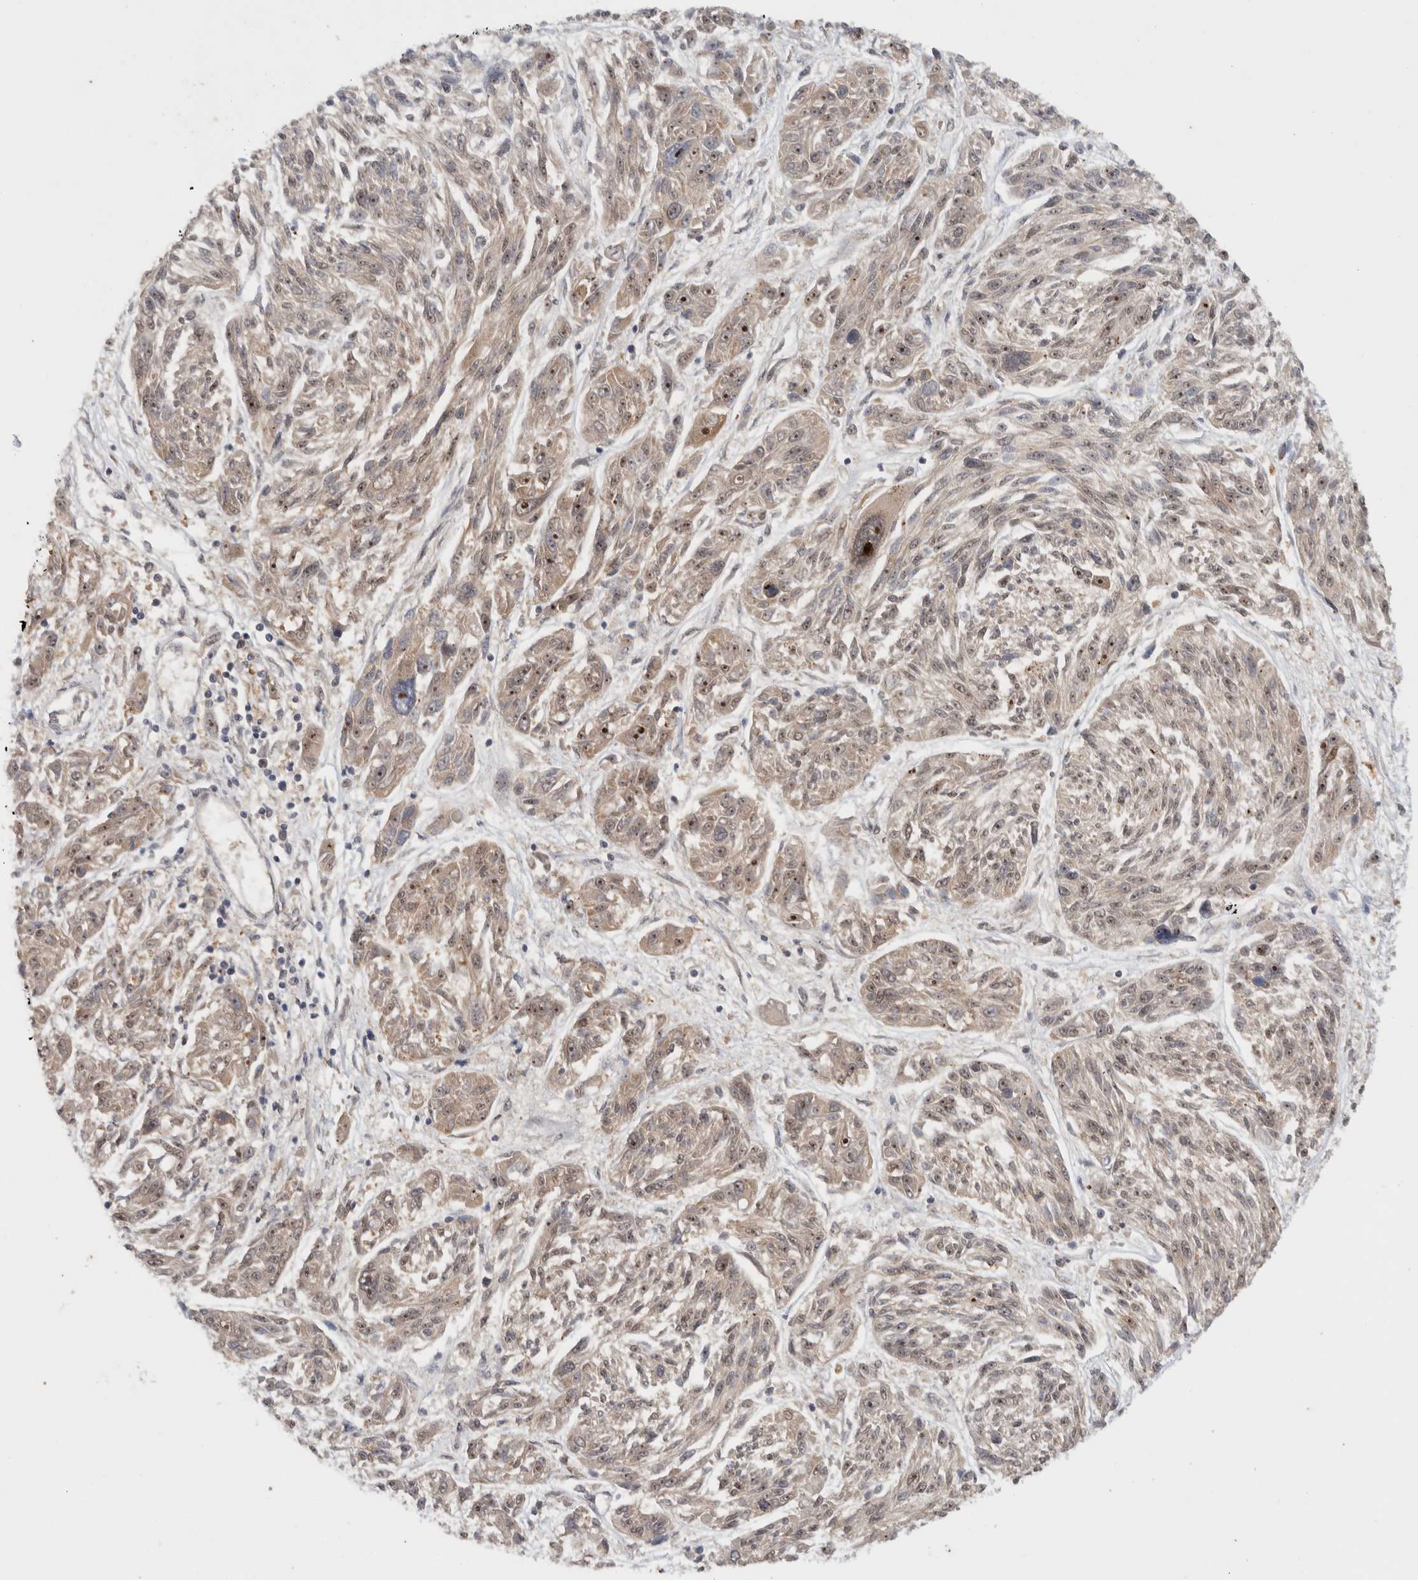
{"staining": {"intensity": "weak", "quantity": ">75%", "location": "cytoplasmic/membranous,nuclear"}, "tissue": "melanoma", "cell_type": "Tumor cells", "image_type": "cancer", "snomed": [{"axis": "morphology", "description": "Malignant melanoma, NOS"}, {"axis": "topography", "description": "Skin"}], "caption": "High-power microscopy captured an immunohistochemistry photomicrograph of melanoma, revealing weak cytoplasmic/membranous and nuclear staining in about >75% of tumor cells.", "gene": "MPHOSPH6", "patient": {"sex": "male", "age": 53}}